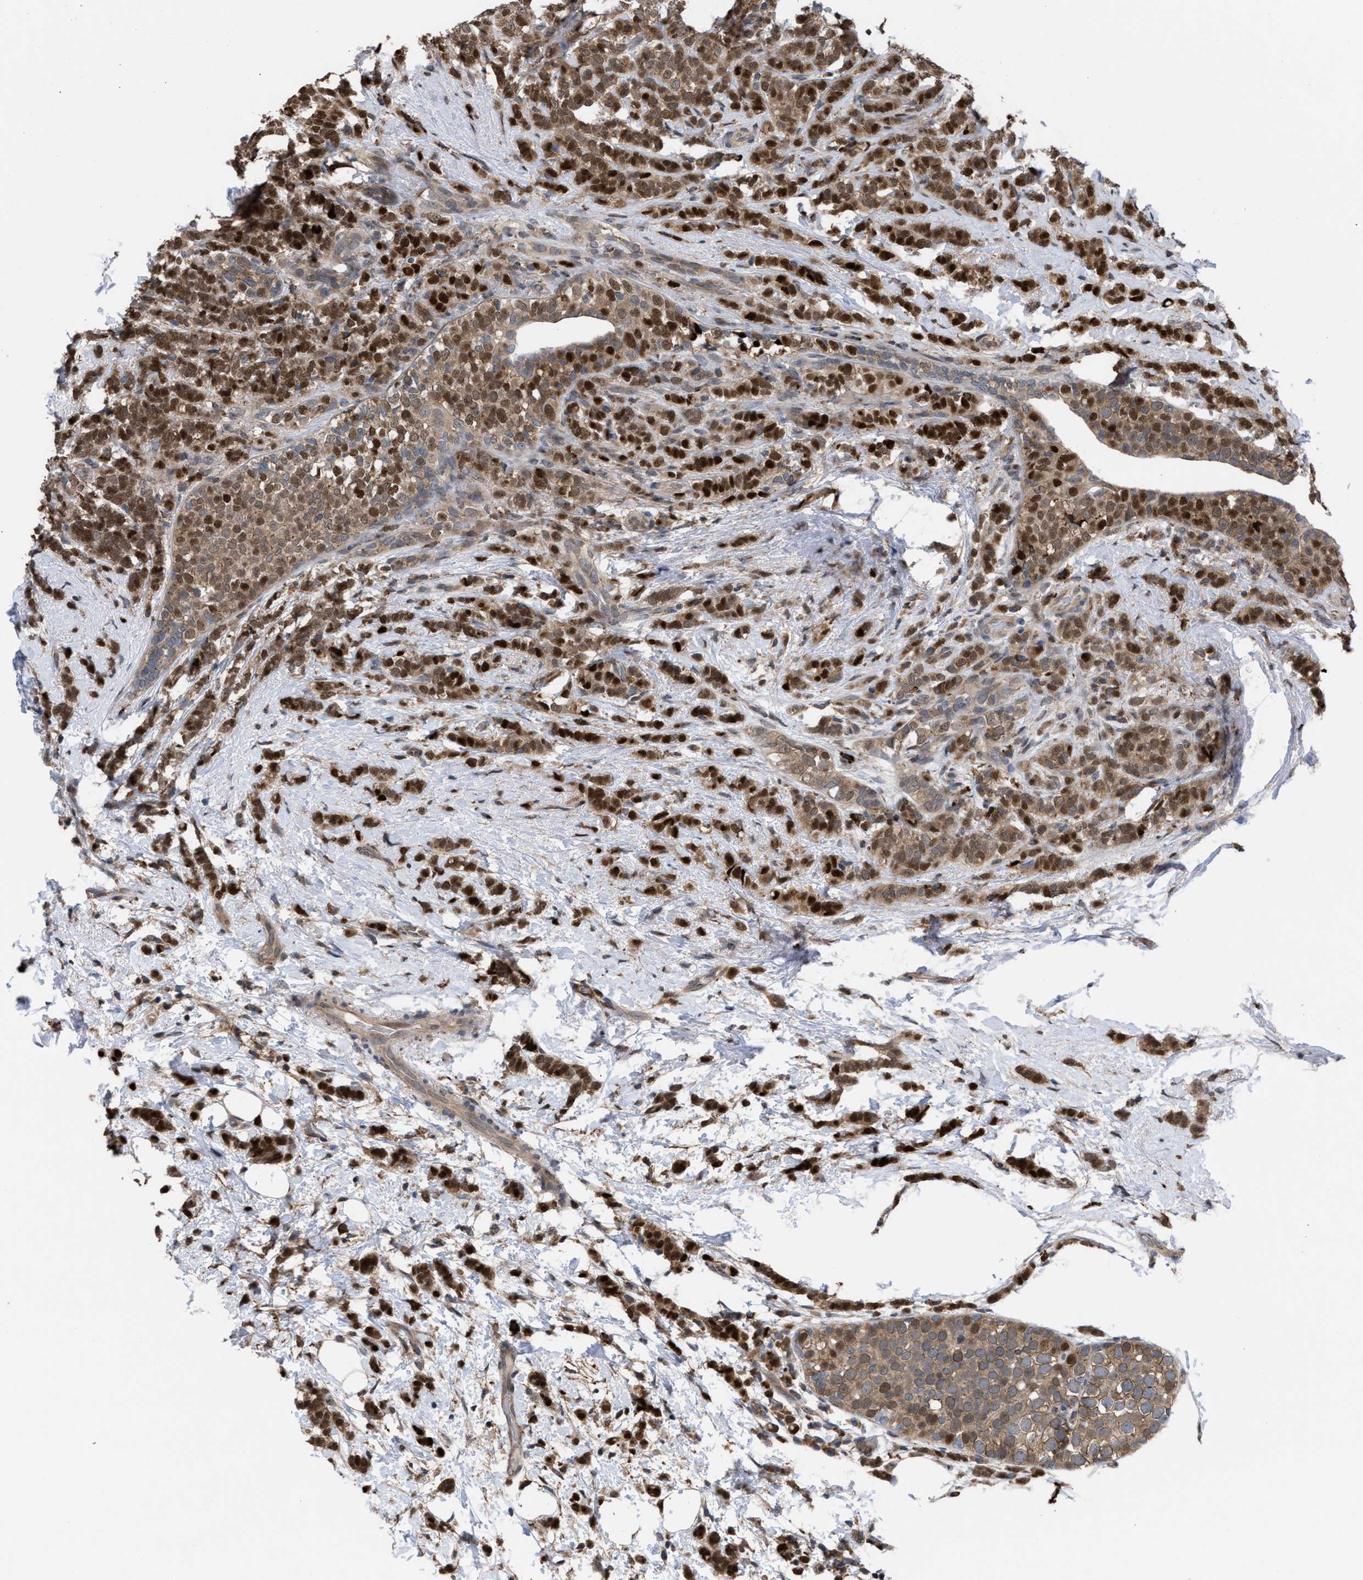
{"staining": {"intensity": "moderate", "quantity": ">75%", "location": "cytoplasmic/membranous"}, "tissue": "breast cancer", "cell_type": "Tumor cells", "image_type": "cancer", "snomed": [{"axis": "morphology", "description": "Lobular carcinoma"}, {"axis": "topography", "description": "Breast"}], "caption": "Moderate cytoplasmic/membranous staining for a protein is identified in about >75% of tumor cells of breast lobular carcinoma using immunohistochemistry (IHC).", "gene": "TP53BP2", "patient": {"sex": "female", "age": 50}}